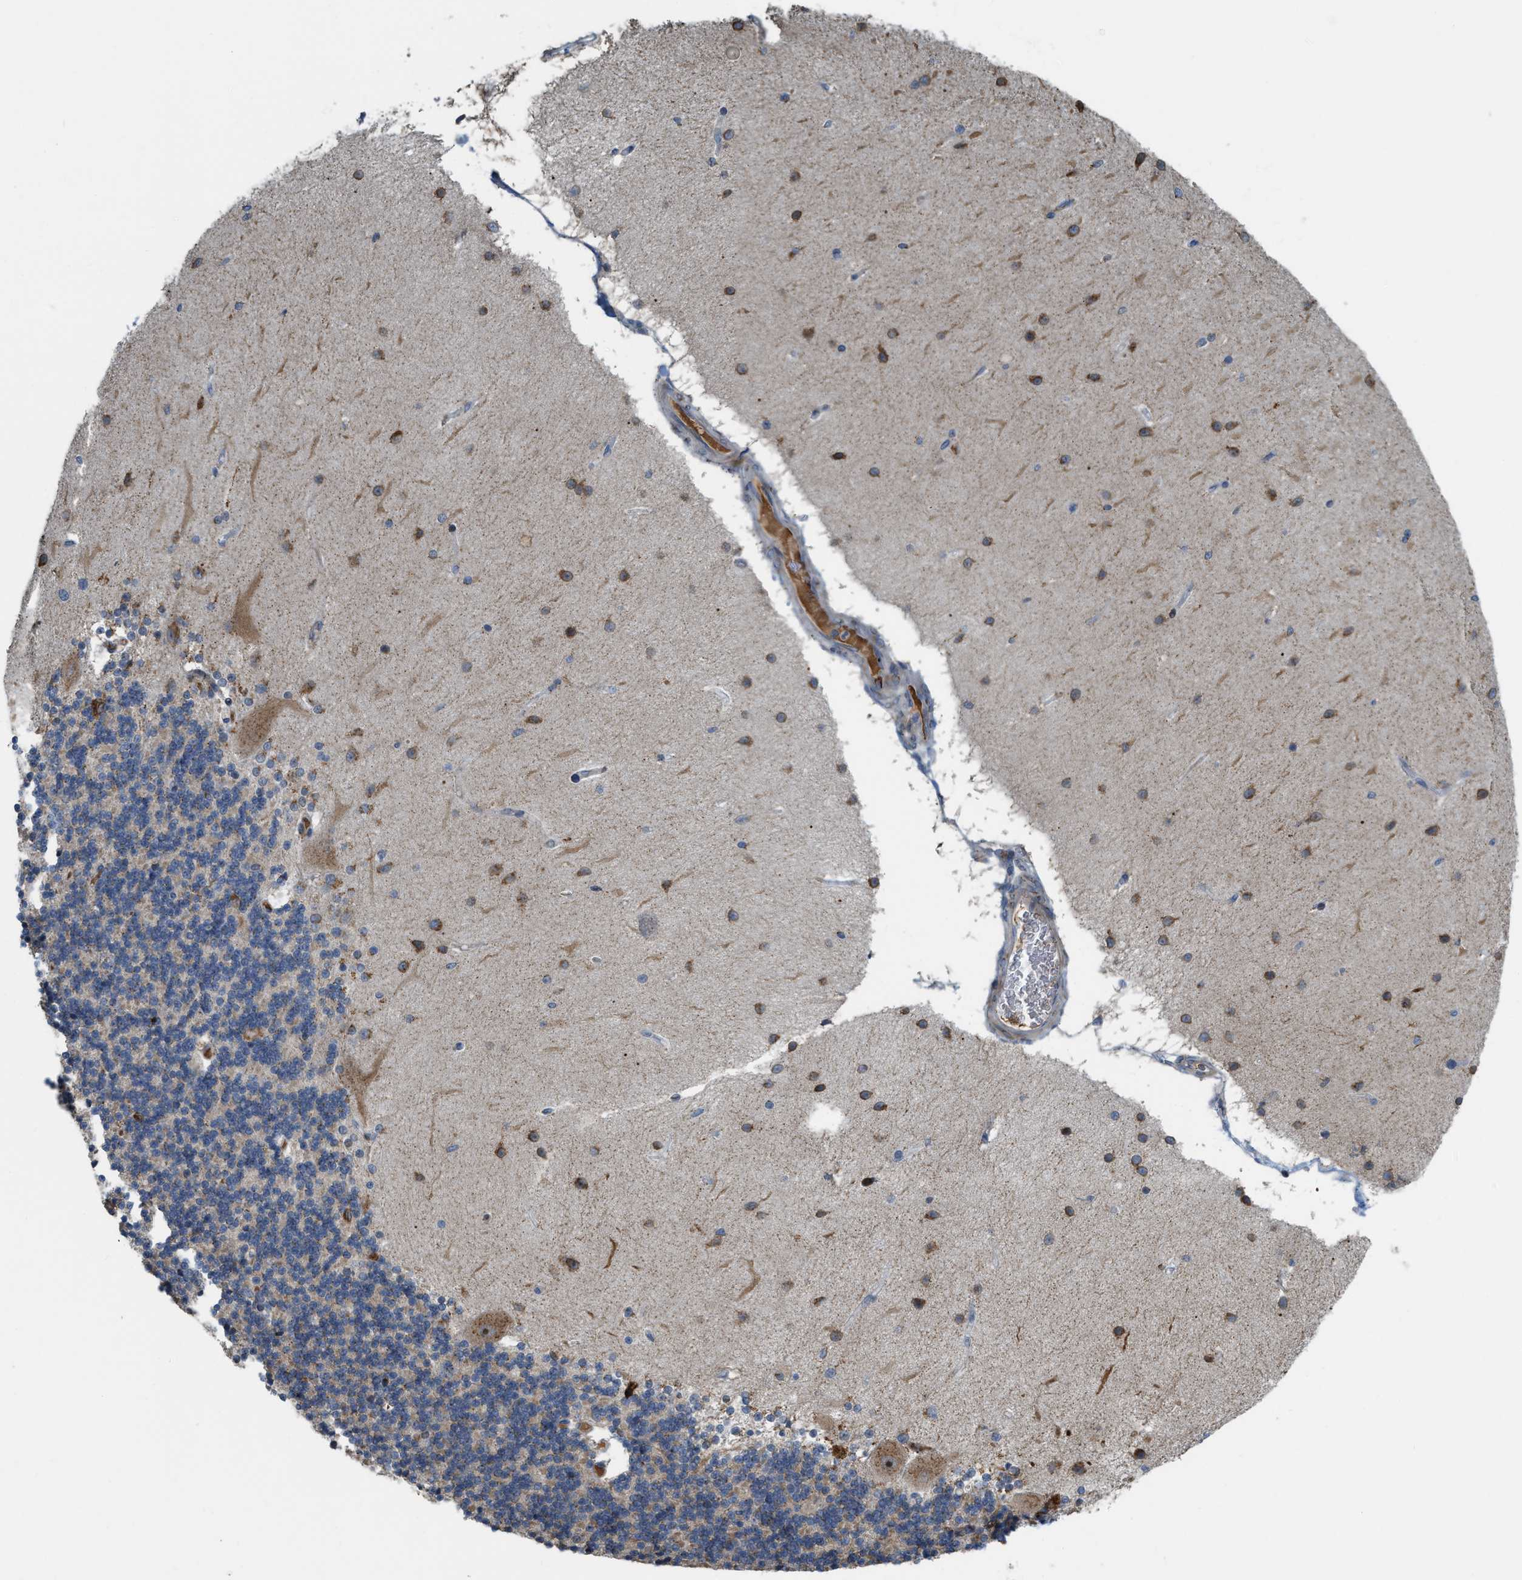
{"staining": {"intensity": "weak", "quantity": "25%-75%", "location": "cytoplasmic/membranous"}, "tissue": "cerebellum", "cell_type": "Cells in granular layer", "image_type": "normal", "snomed": [{"axis": "morphology", "description": "Normal tissue, NOS"}, {"axis": "topography", "description": "Cerebellum"}], "caption": "About 25%-75% of cells in granular layer in unremarkable cerebellum display weak cytoplasmic/membranous protein positivity as visualized by brown immunohistochemical staining.", "gene": "DIPK1A", "patient": {"sex": "female", "age": 54}}